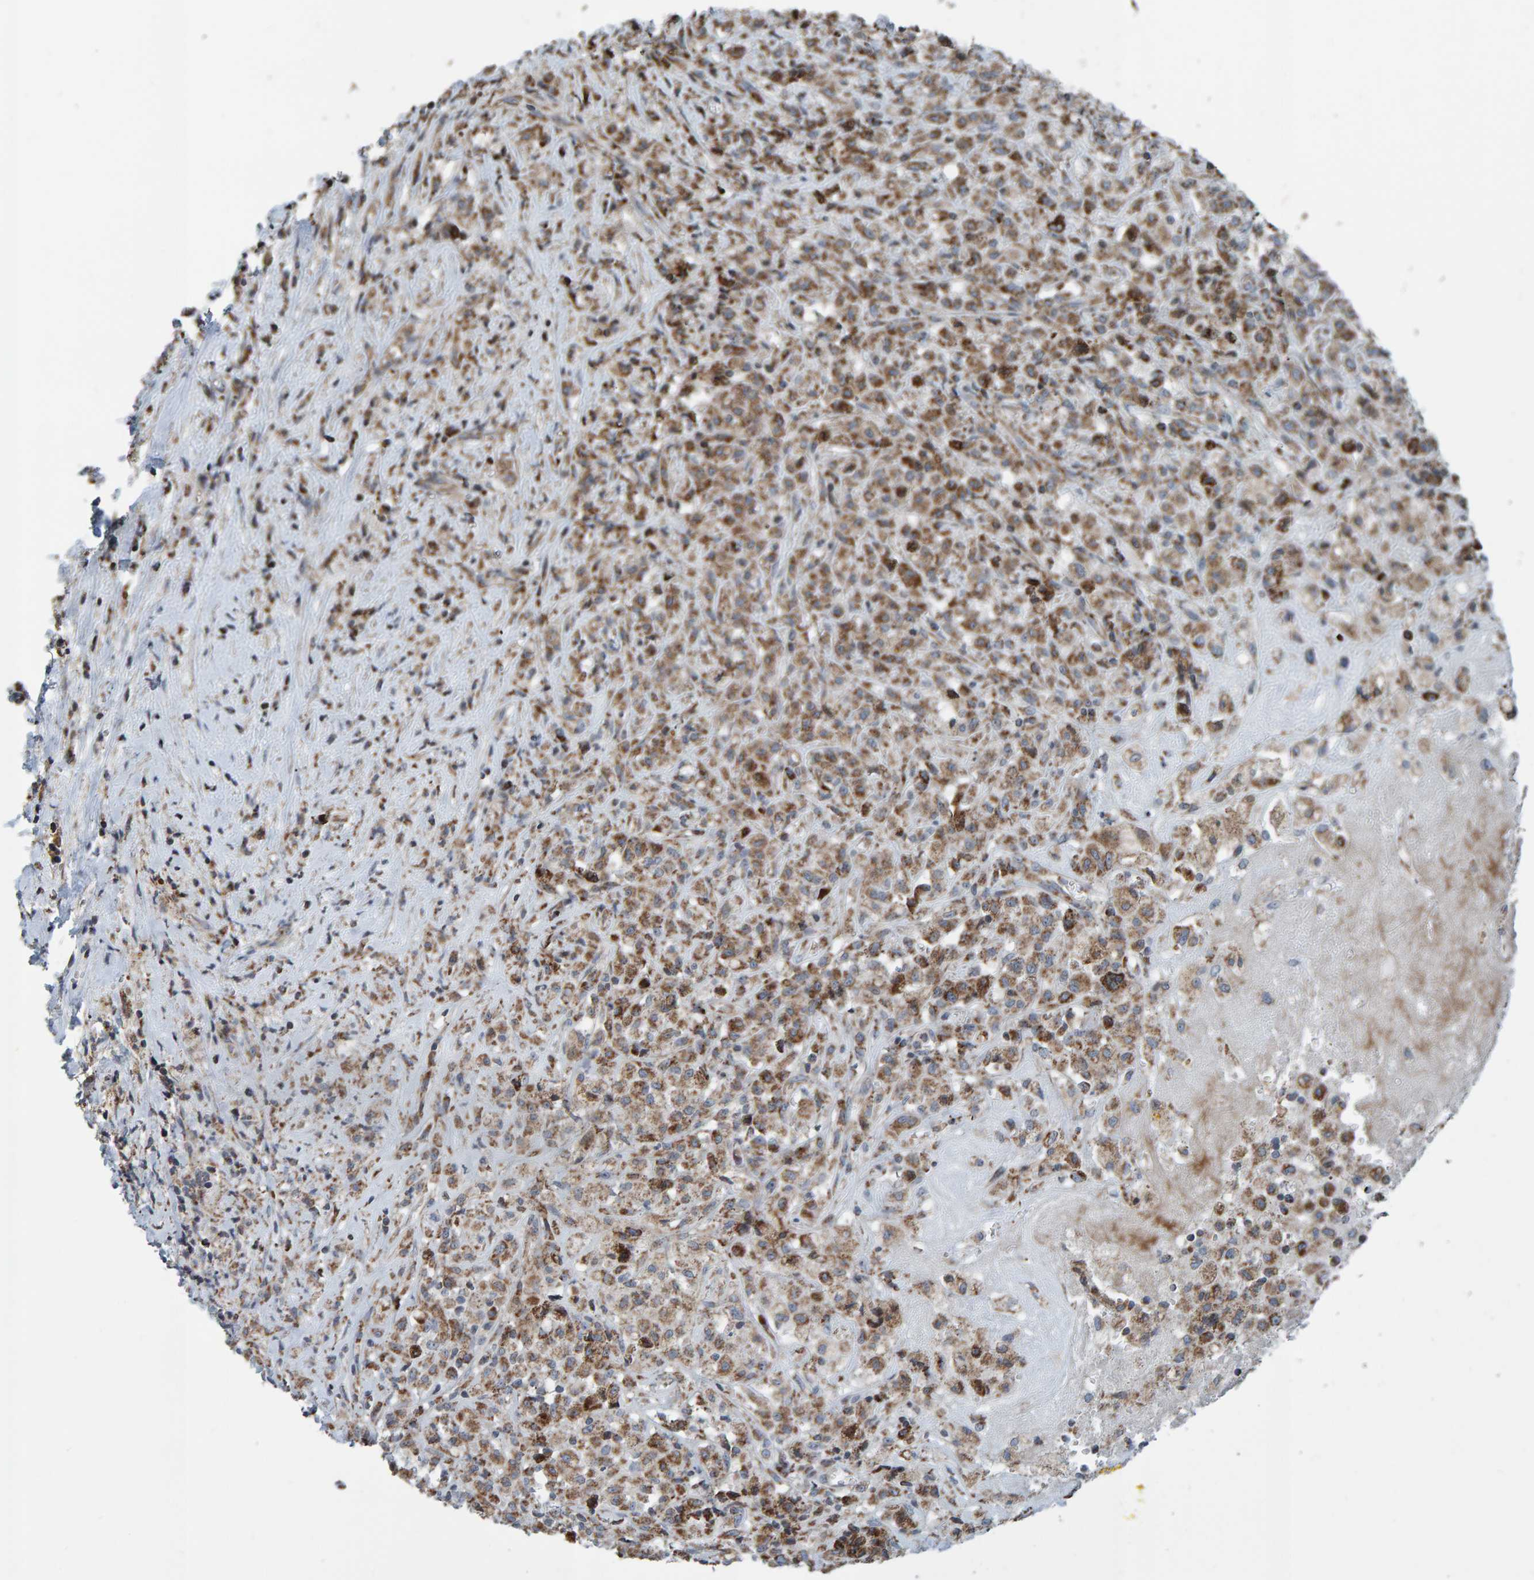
{"staining": {"intensity": "moderate", "quantity": ">75%", "location": "cytoplasmic/membranous"}, "tissue": "testis cancer", "cell_type": "Tumor cells", "image_type": "cancer", "snomed": [{"axis": "morphology", "description": "Carcinoma, Embryonal, NOS"}, {"axis": "topography", "description": "Testis"}], "caption": "Moderate cytoplasmic/membranous protein positivity is seen in approximately >75% of tumor cells in embryonal carcinoma (testis).", "gene": "ZNF48", "patient": {"sex": "male", "age": 2}}